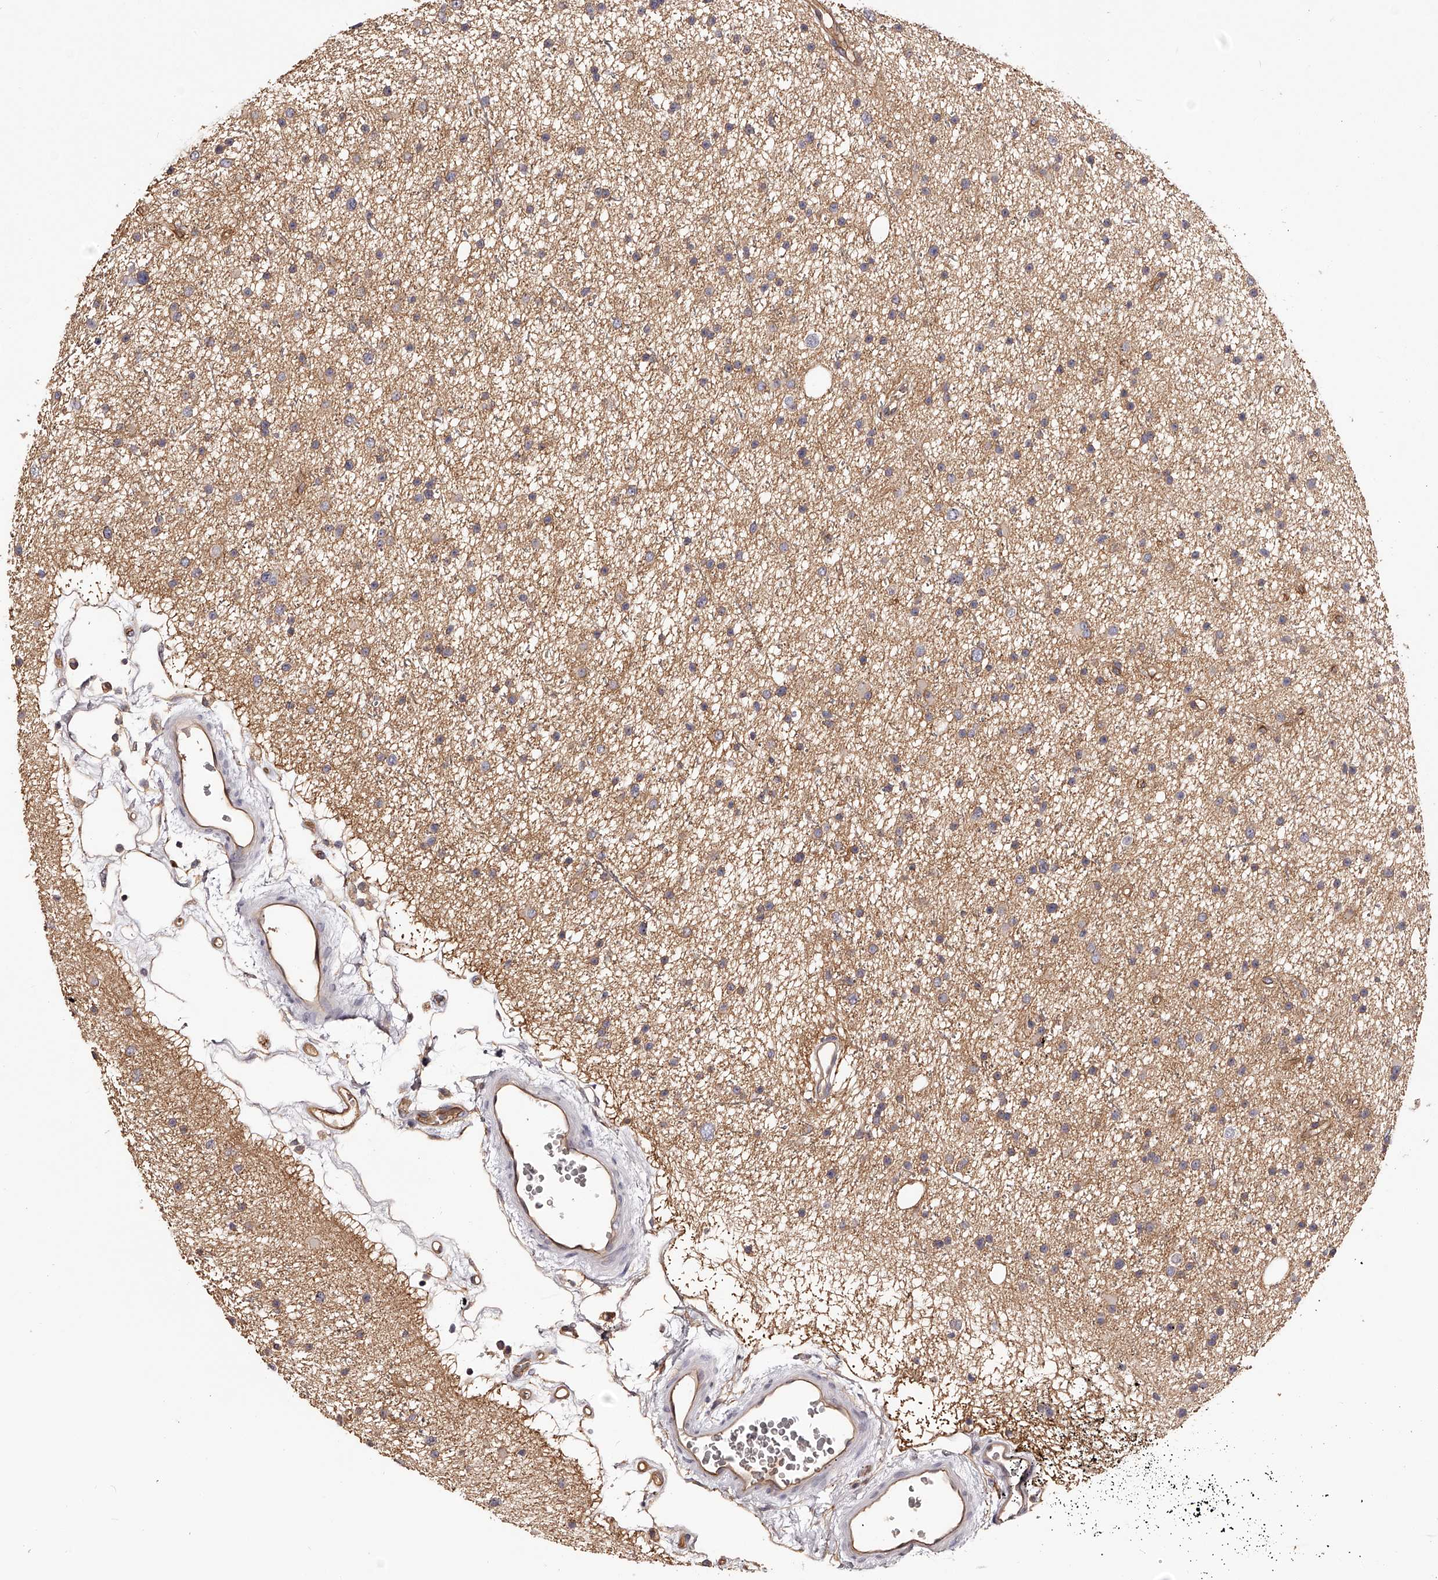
{"staining": {"intensity": "weak", "quantity": ">75%", "location": "cytoplasmic/membranous"}, "tissue": "glioma", "cell_type": "Tumor cells", "image_type": "cancer", "snomed": [{"axis": "morphology", "description": "Glioma, malignant, Low grade"}, {"axis": "topography", "description": "Cerebral cortex"}], "caption": "Malignant low-grade glioma stained for a protein reveals weak cytoplasmic/membranous positivity in tumor cells. Using DAB (3,3'-diaminobenzidine) (brown) and hematoxylin (blue) stains, captured at high magnification using brightfield microscopy.", "gene": "LTV1", "patient": {"sex": "female", "age": 39}}